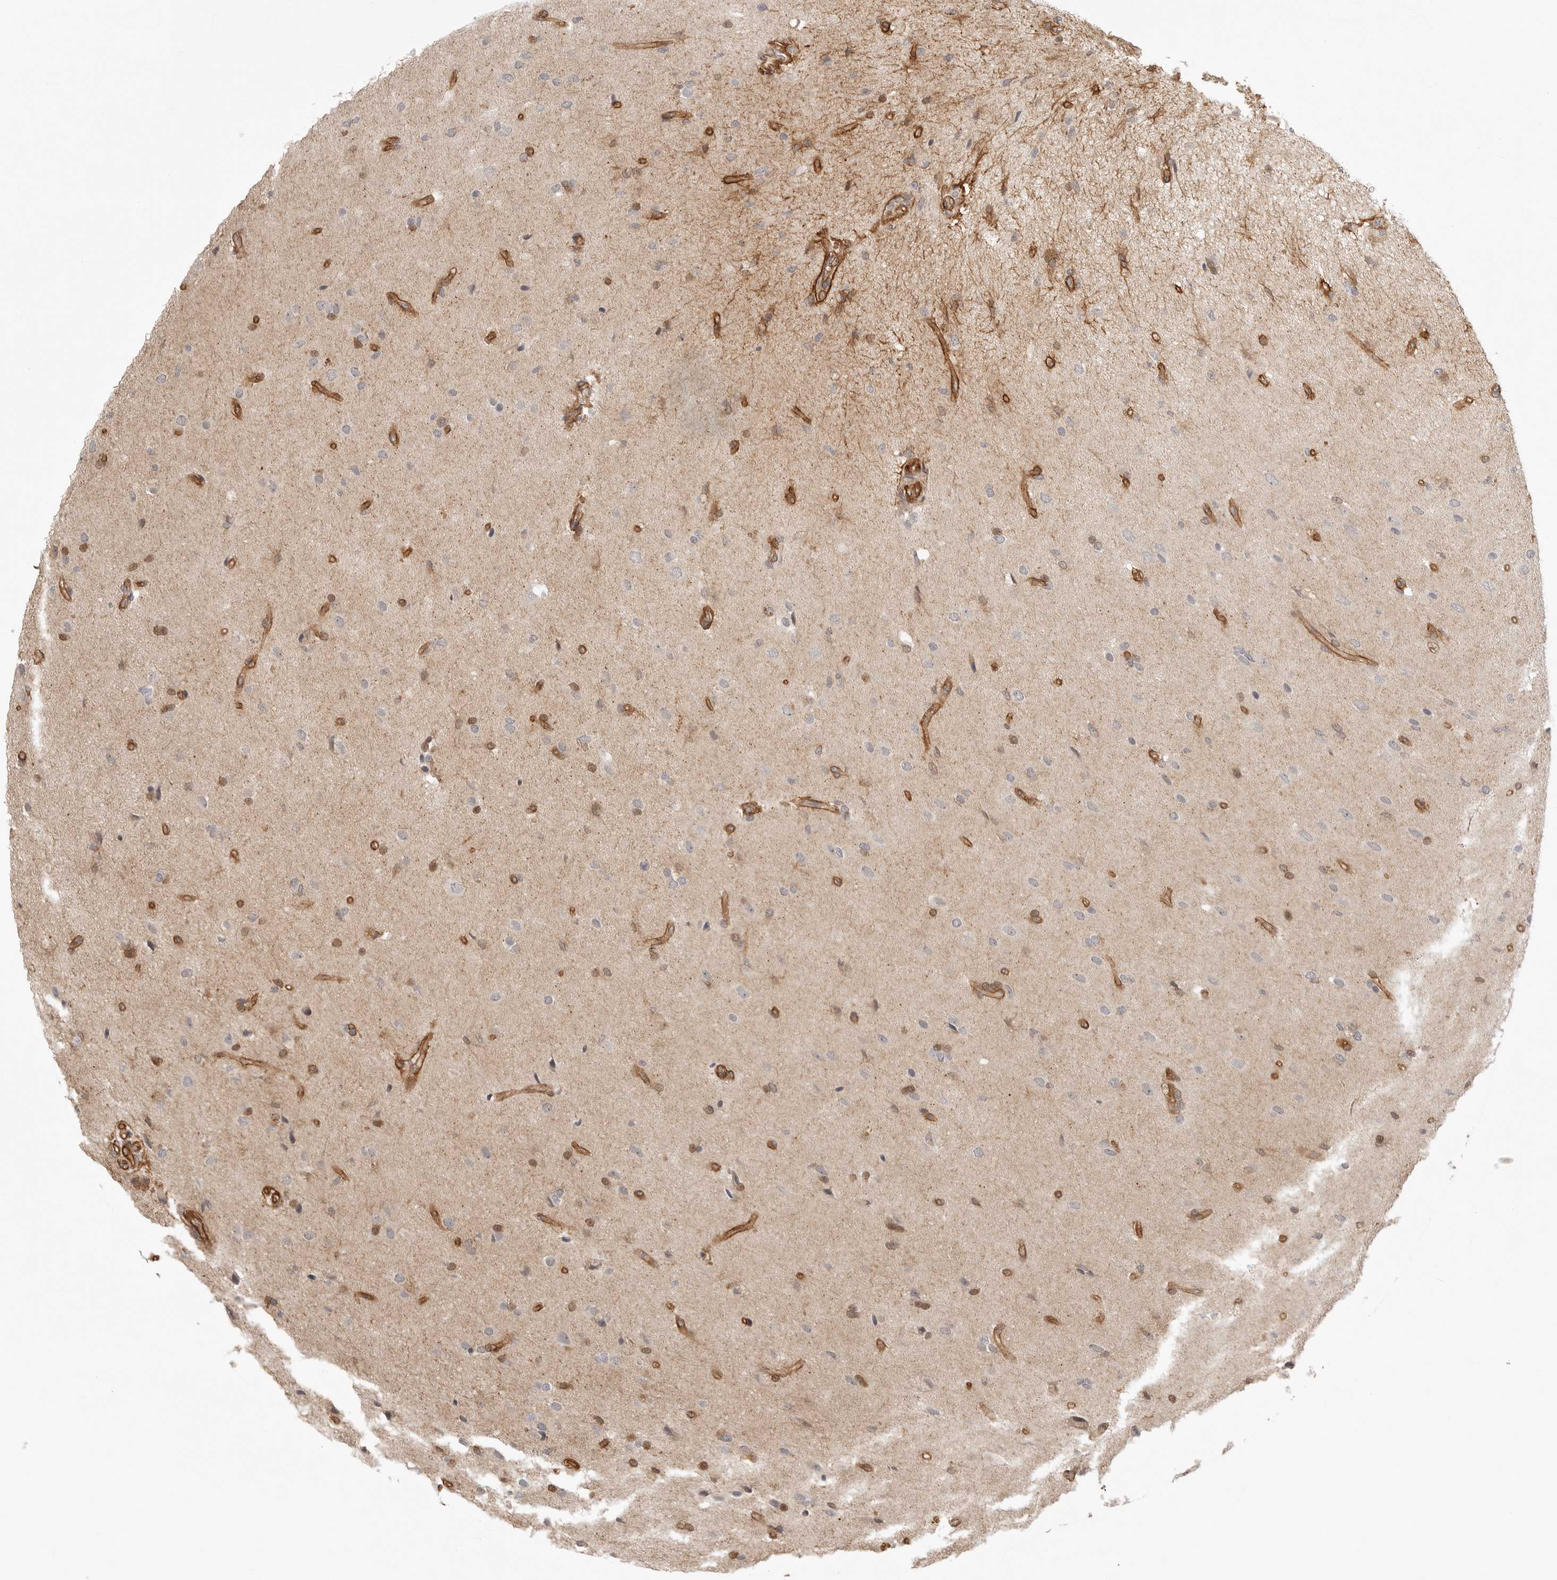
{"staining": {"intensity": "moderate", "quantity": "<25%", "location": "nuclear"}, "tissue": "glioma", "cell_type": "Tumor cells", "image_type": "cancer", "snomed": [{"axis": "morphology", "description": "Glioma, malignant, High grade"}, {"axis": "topography", "description": "Brain"}], "caption": "IHC photomicrograph of neoplastic tissue: human malignant glioma (high-grade) stained using immunohistochemistry (IHC) displays low levels of moderate protein expression localized specifically in the nuclear of tumor cells, appearing as a nuclear brown color.", "gene": "ATOH7", "patient": {"sex": "male", "age": 72}}